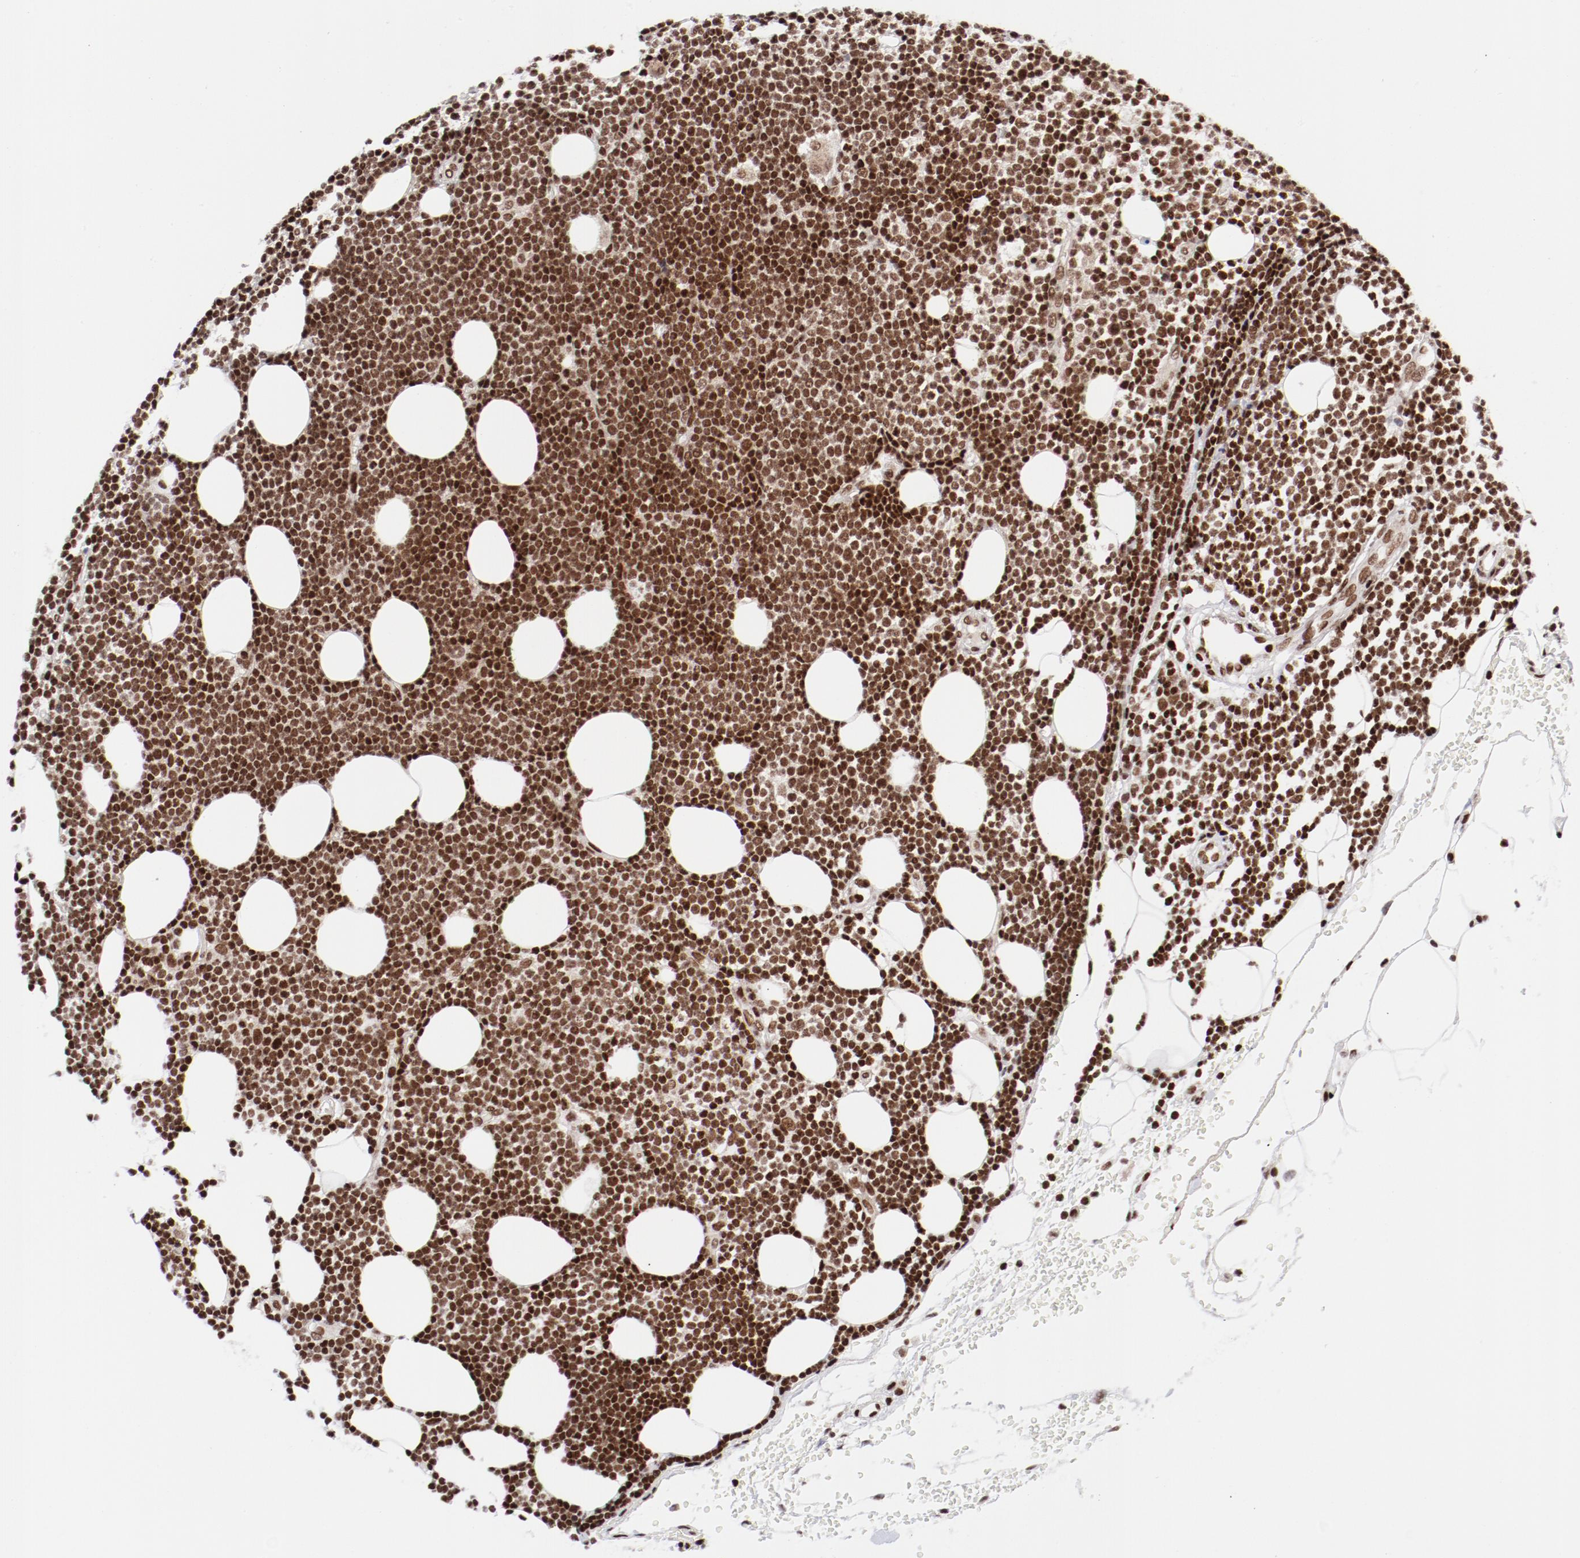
{"staining": {"intensity": "strong", "quantity": ">75%", "location": "nuclear"}, "tissue": "lymphoma", "cell_type": "Tumor cells", "image_type": "cancer", "snomed": [{"axis": "morphology", "description": "Malignant lymphoma, non-Hodgkin's type, Low grade"}, {"axis": "topography", "description": "Soft tissue"}], "caption": "High-power microscopy captured an IHC histopathology image of malignant lymphoma, non-Hodgkin's type (low-grade), revealing strong nuclear staining in approximately >75% of tumor cells. (DAB IHC with brightfield microscopy, high magnification).", "gene": "NFYB", "patient": {"sex": "male", "age": 92}}